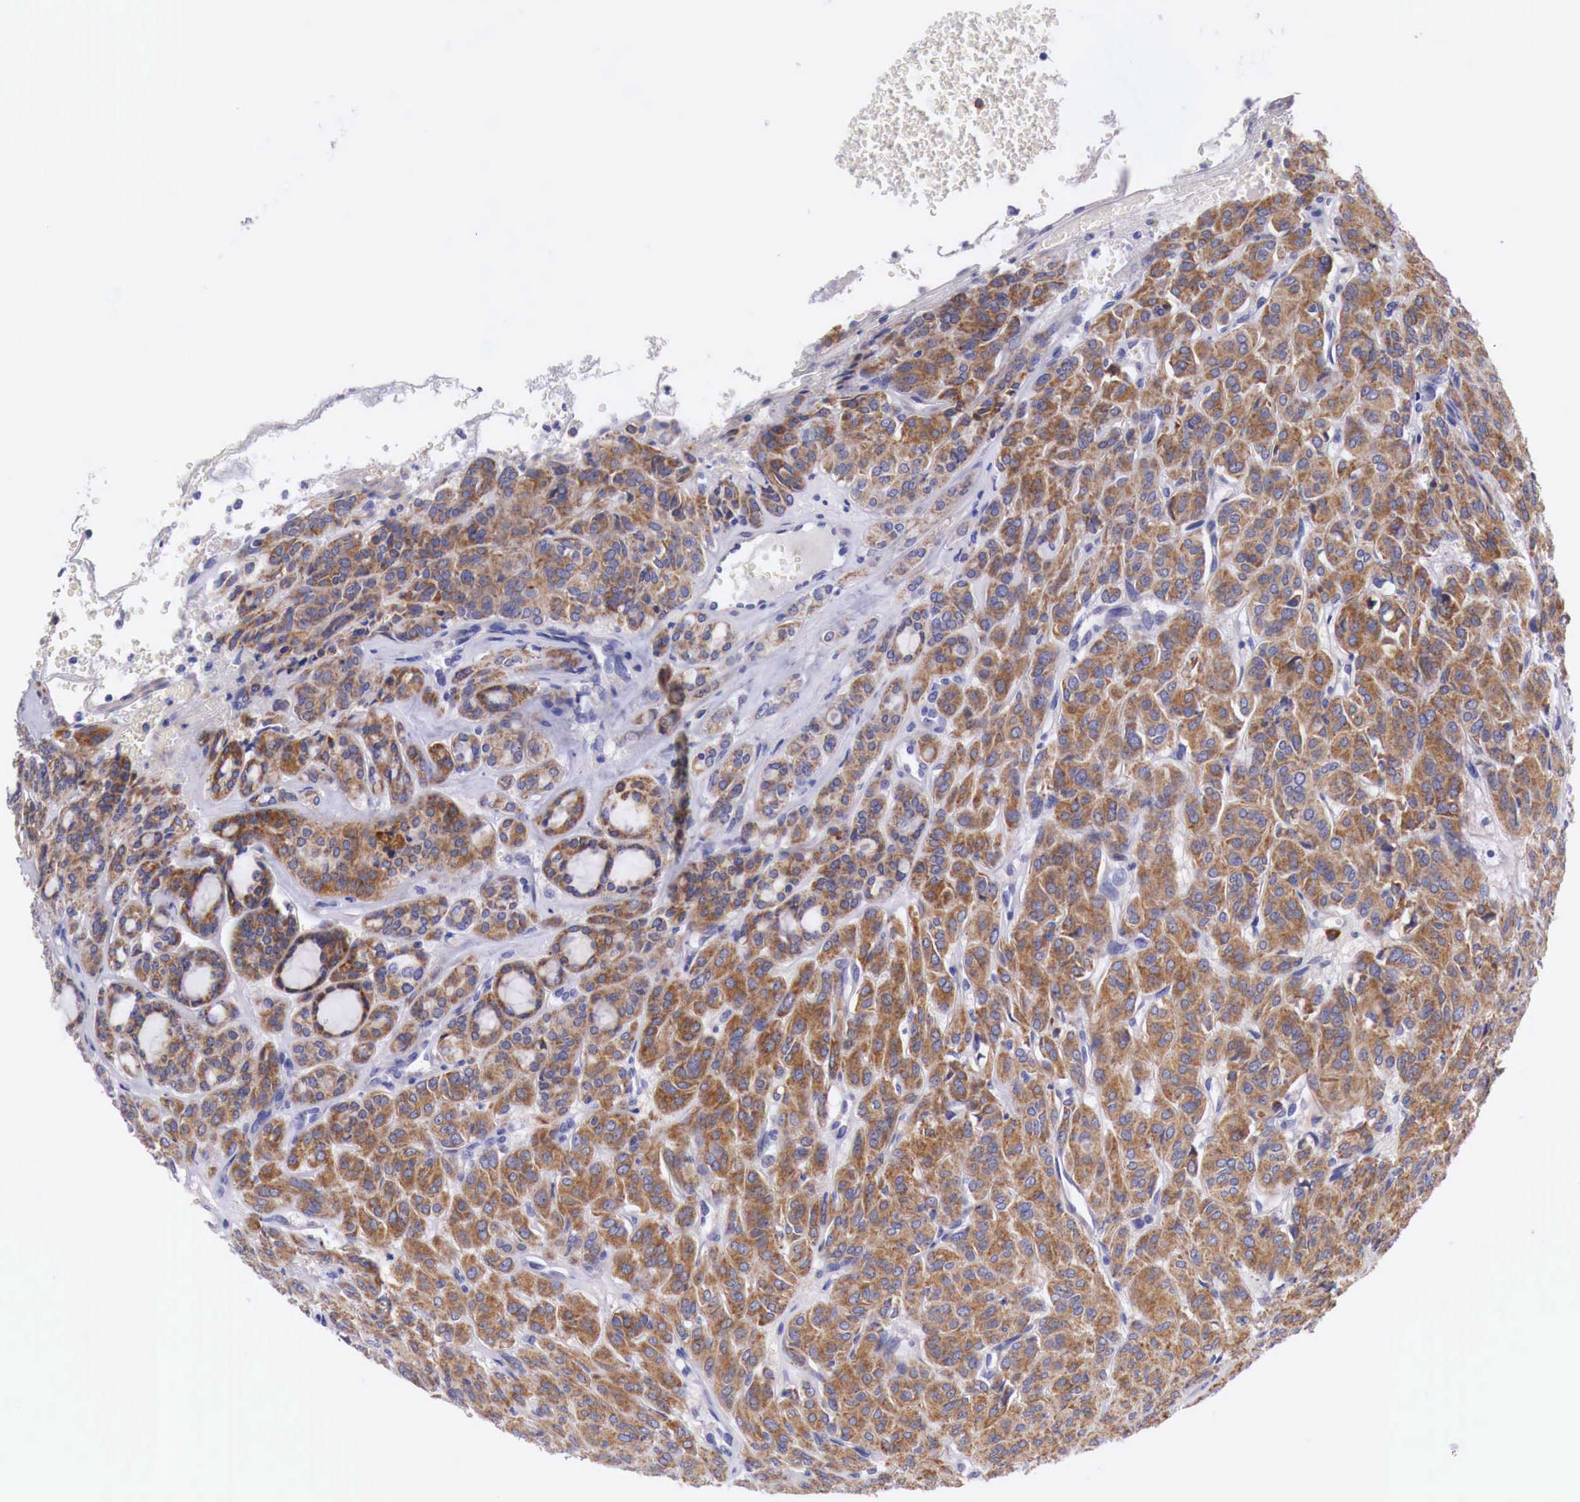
{"staining": {"intensity": "moderate", "quantity": ">75%", "location": "cytoplasmic/membranous"}, "tissue": "thyroid cancer", "cell_type": "Tumor cells", "image_type": "cancer", "snomed": [{"axis": "morphology", "description": "Follicular adenoma carcinoma, NOS"}, {"axis": "topography", "description": "Thyroid gland"}], "caption": "Immunohistochemistry micrograph of thyroid cancer stained for a protein (brown), which shows medium levels of moderate cytoplasmic/membranous expression in about >75% of tumor cells.", "gene": "NREP", "patient": {"sex": "female", "age": 71}}